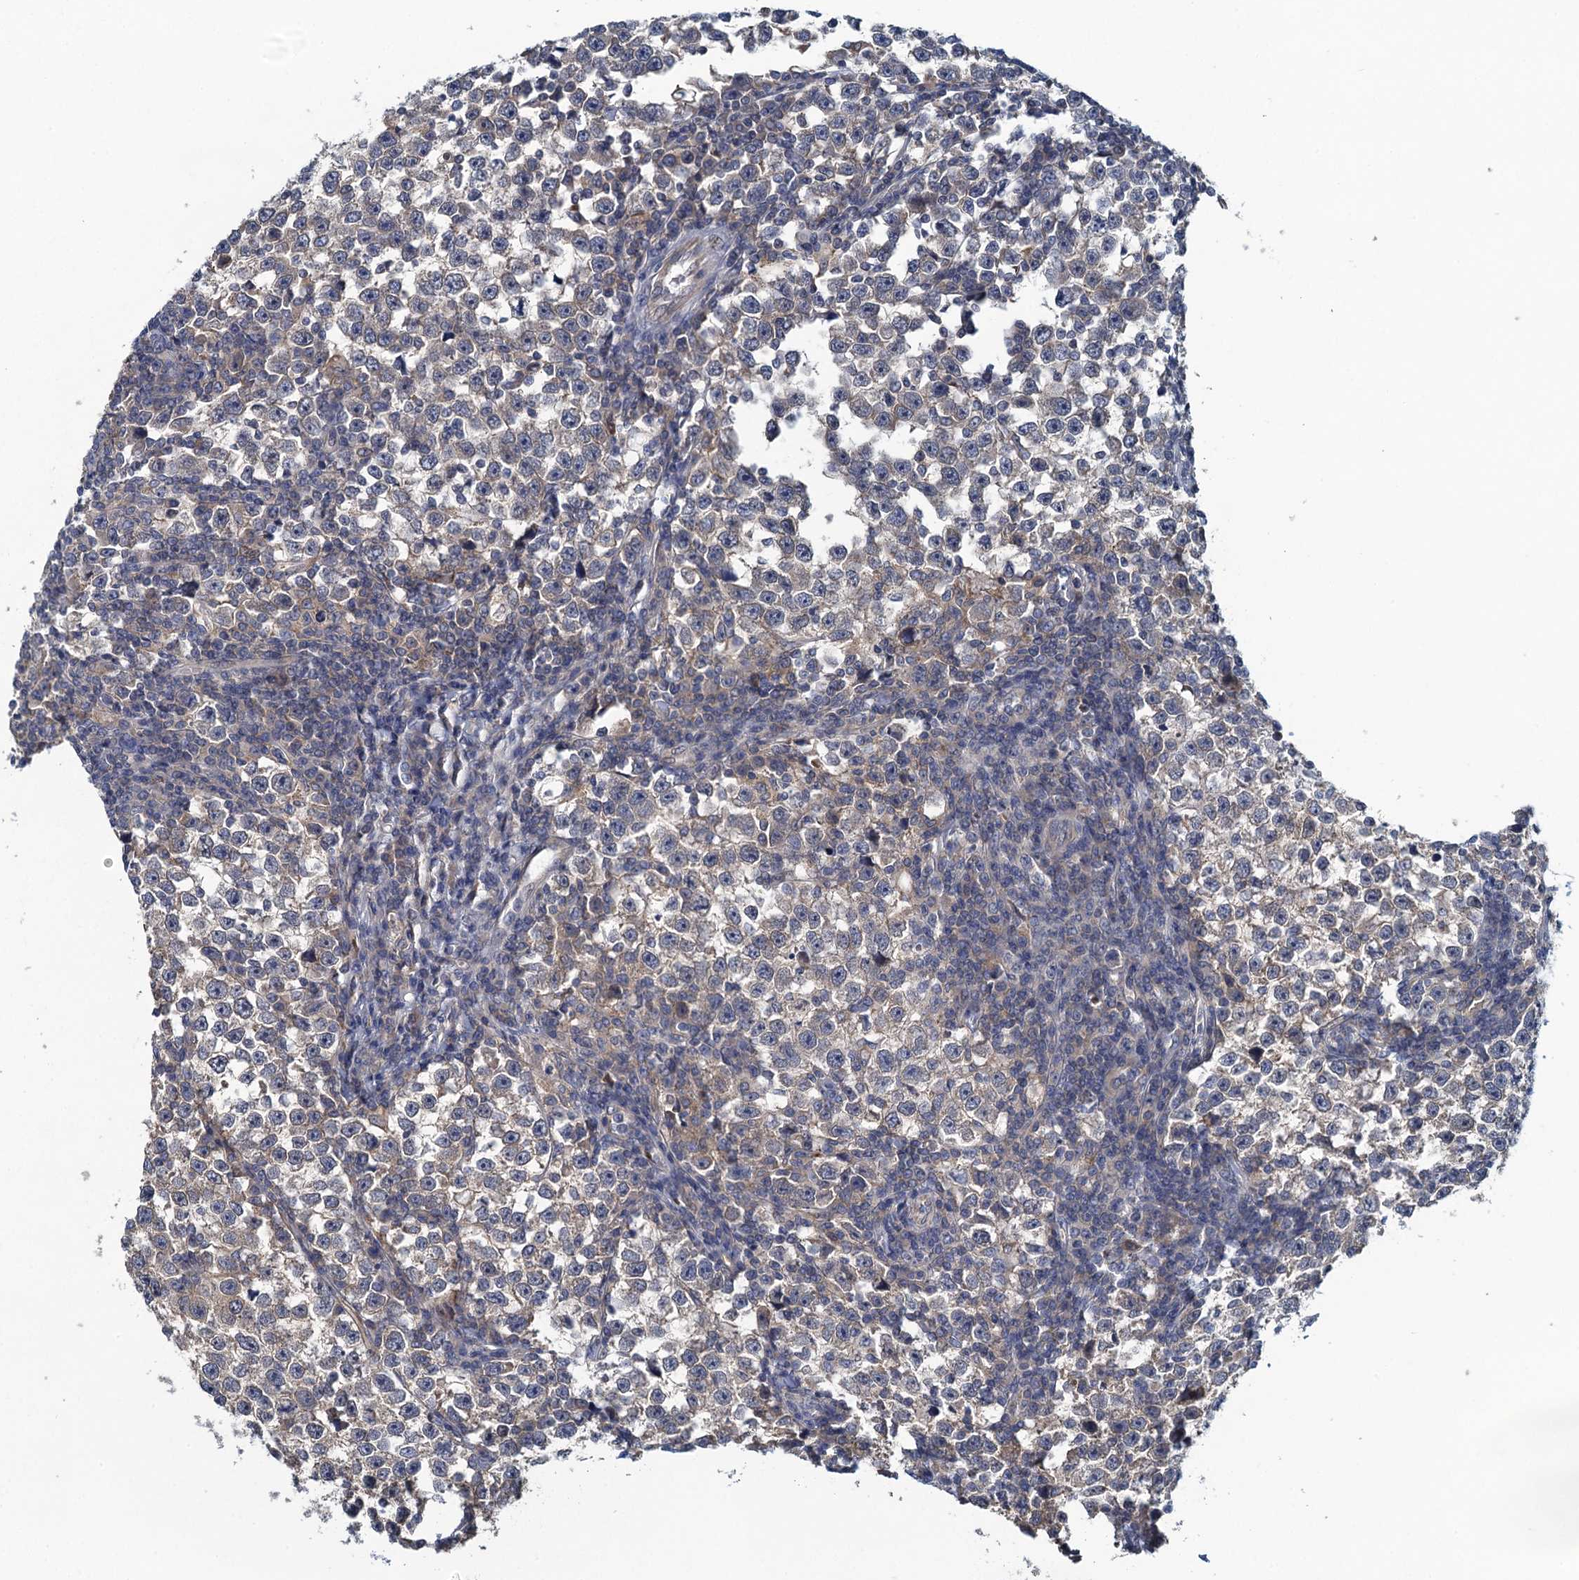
{"staining": {"intensity": "weak", "quantity": "<25%", "location": "cytoplasmic/membranous"}, "tissue": "testis cancer", "cell_type": "Tumor cells", "image_type": "cancer", "snomed": [{"axis": "morphology", "description": "Normal tissue, NOS"}, {"axis": "morphology", "description": "Seminoma, NOS"}, {"axis": "topography", "description": "Testis"}], "caption": "Tumor cells show no significant protein positivity in seminoma (testis).", "gene": "NCKAP1L", "patient": {"sex": "male", "age": 43}}